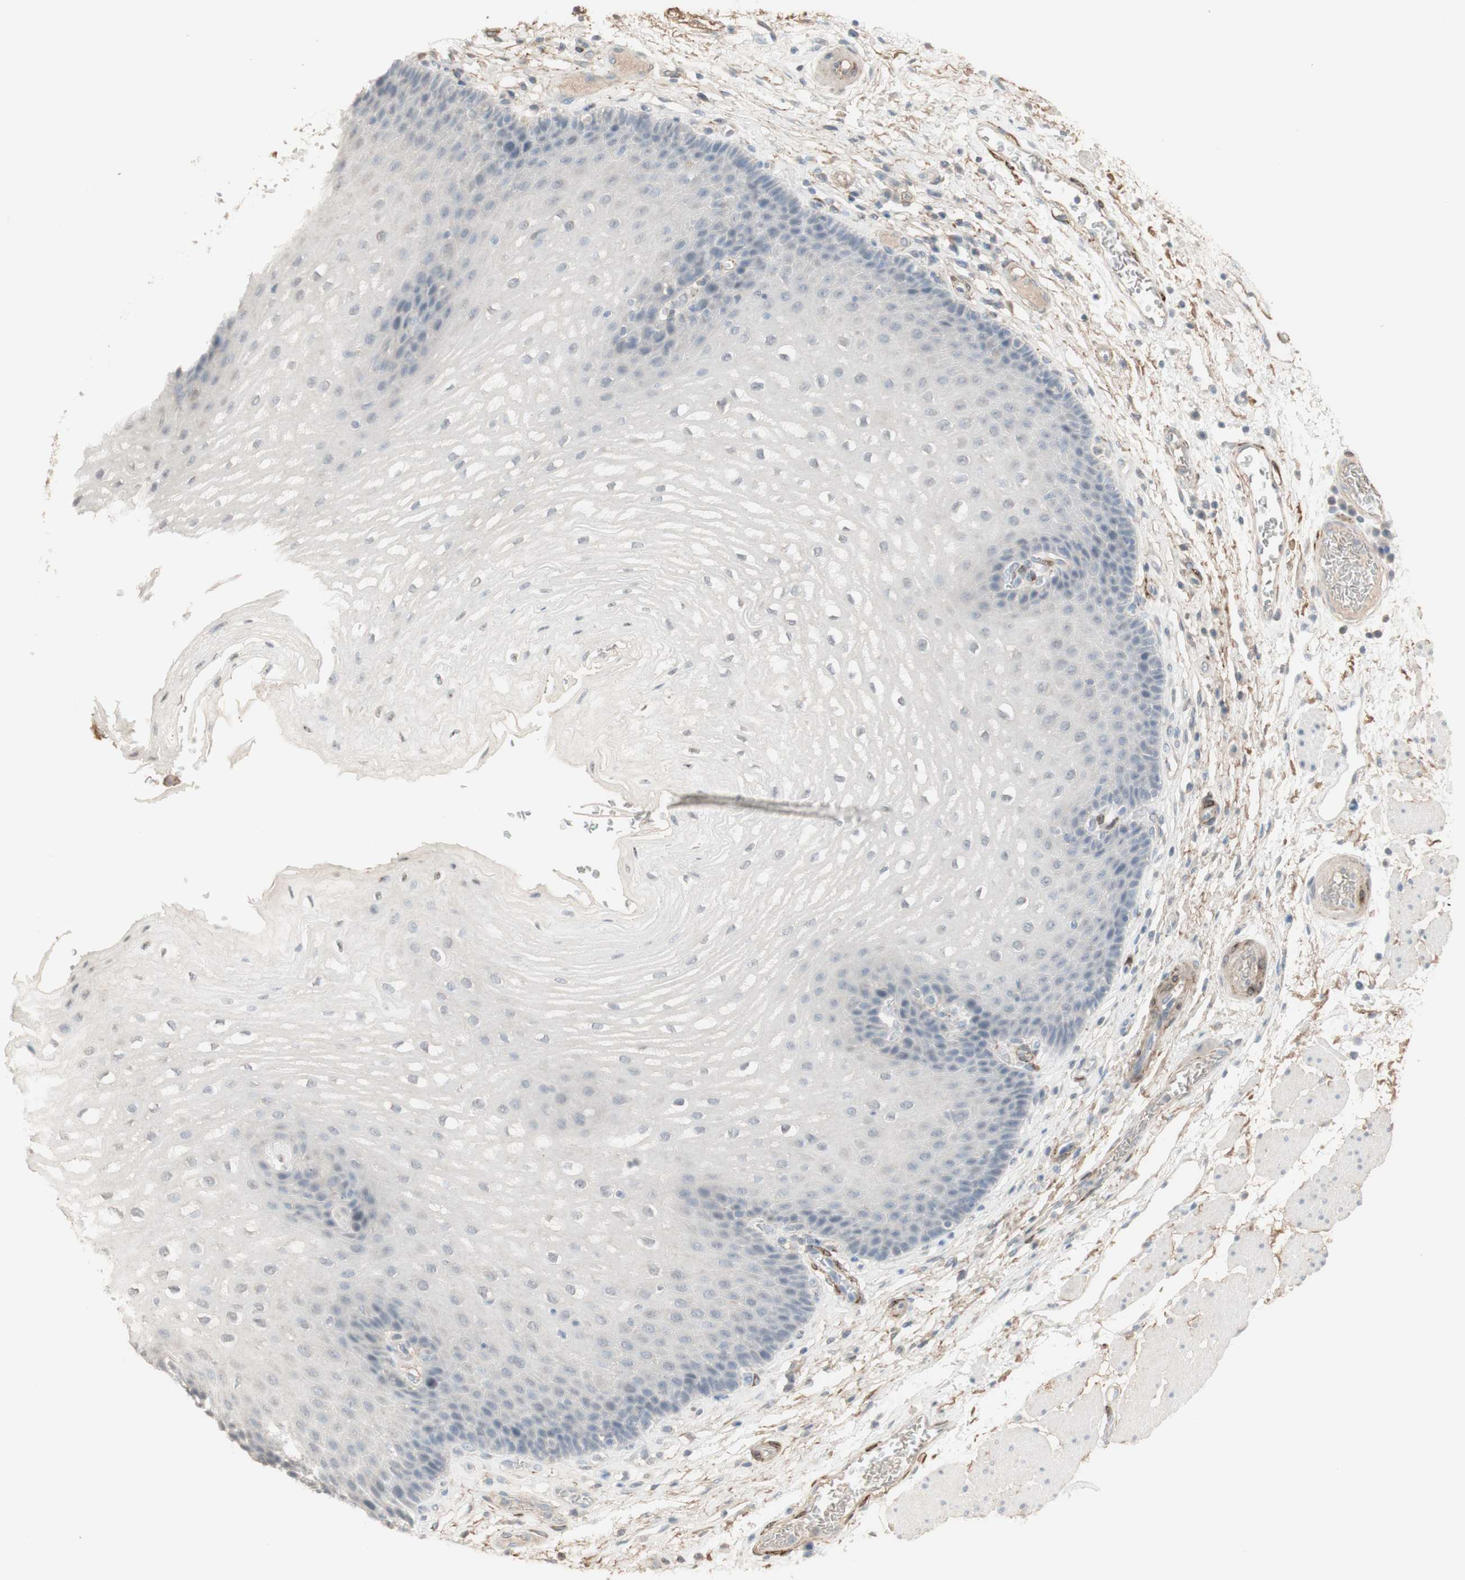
{"staining": {"intensity": "negative", "quantity": "none", "location": "none"}, "tissue": "esophagus", "cell_type": "Squamous epithelial cells", "image_type": "normal", "snomed": [{"axis": "morphology", "description": "Normal tissue, NOS"}, {"axis": "topography", "description": "Esophagus"}], "caption": "Immunohistochemistry (IHC) photomicrograph of benign esophagus: human esophagus stained with DAB (3,3'-diaminobenzidine) shows no significant protein positivity in squamous epithelial cells. (IHC, brightfield microscopy, high magnification).", "gene": "MUC3A", "patient": {"sex": "male", "age": 54}}